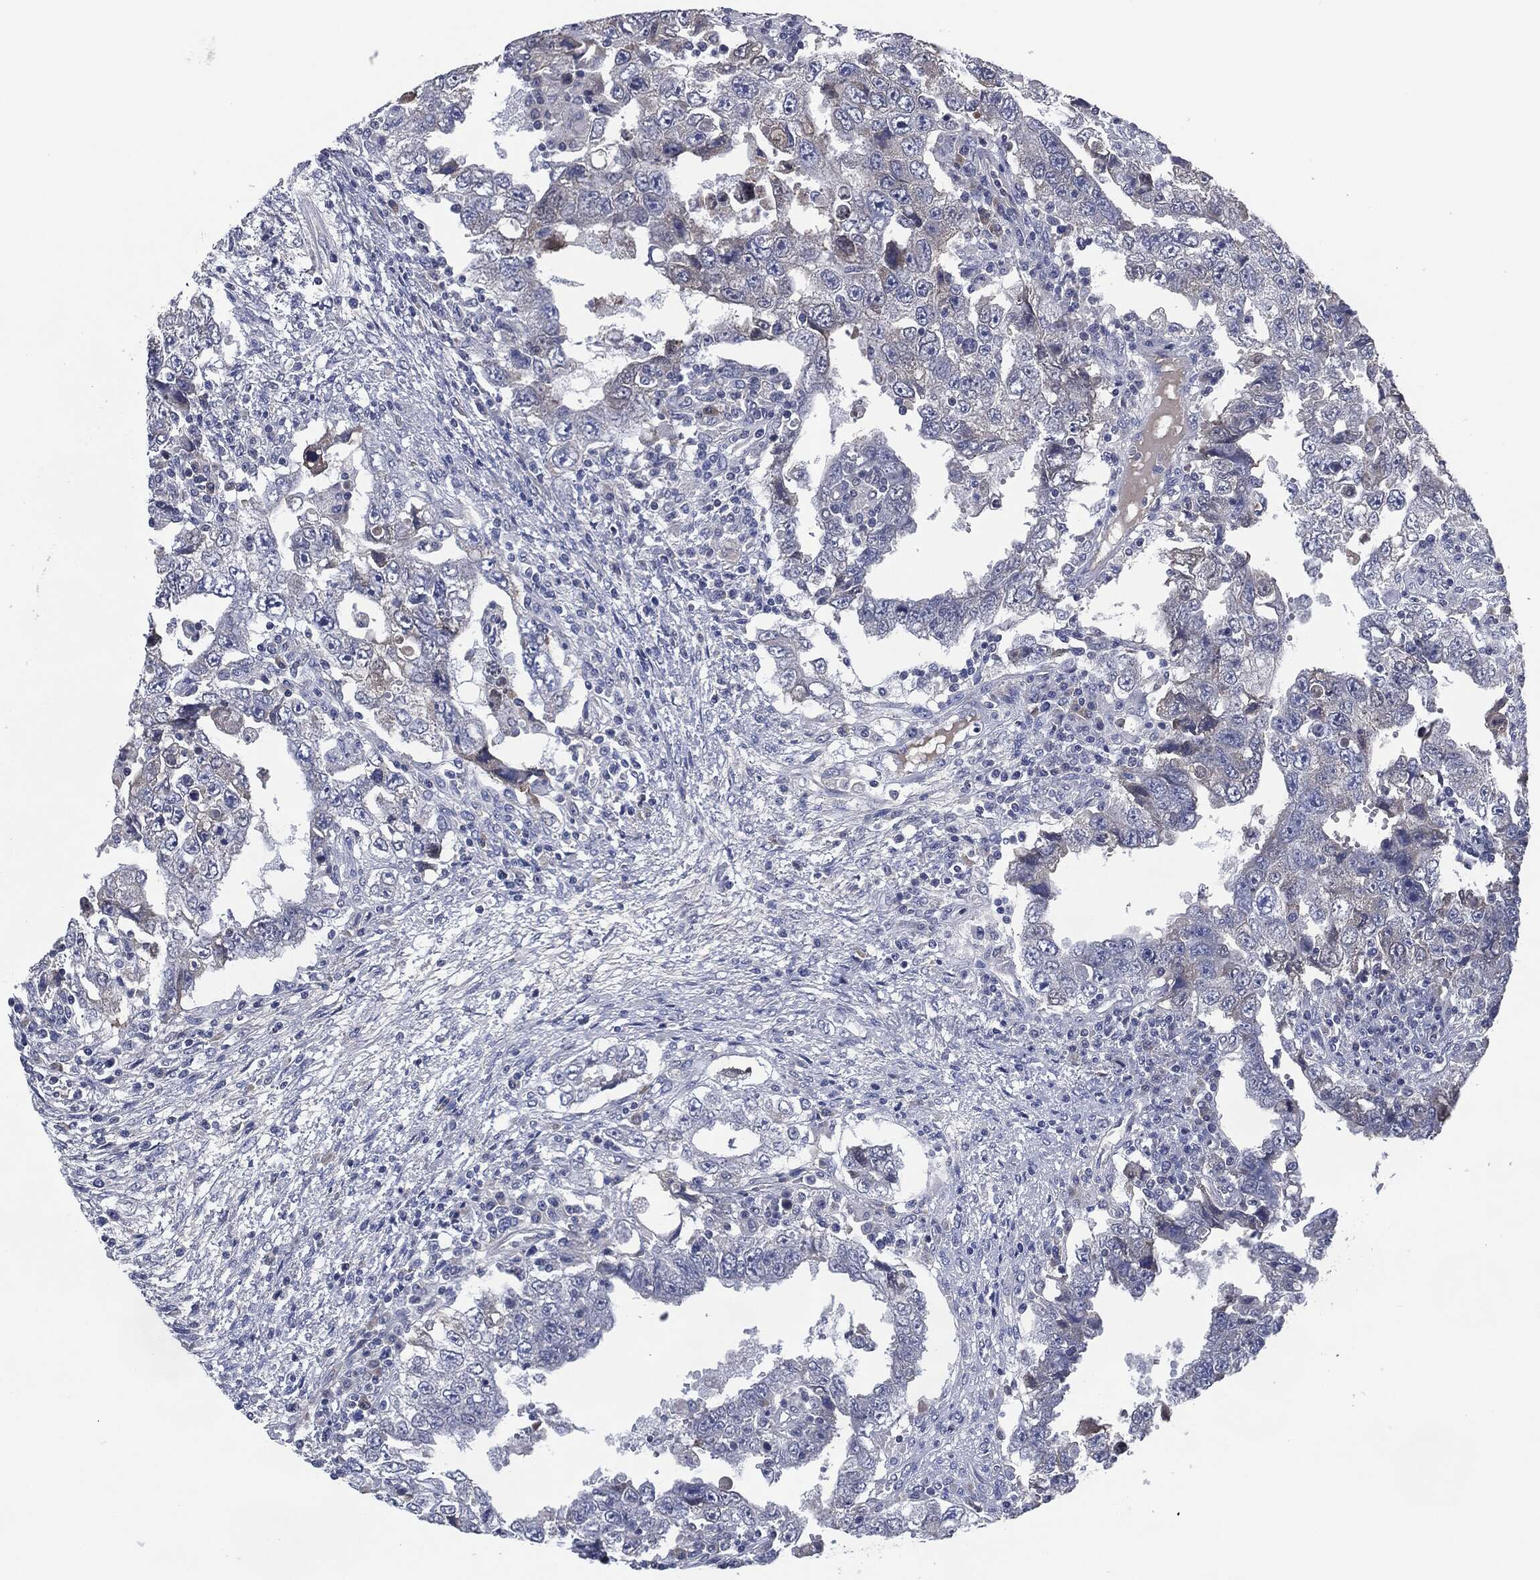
{"staining": {"intensity": "negative", "quantity": "none", "location": "none"}, "tissue": "testis cancer", "cell_type": "Tumor cells", "image_type": "cancer", "snomed": [{"axis": "morphology", "description": "Carcinoma, Embryonal, NOS"}, {"axis": "topography", "description": "Testis"}], "caption": "Histopathology image shows no significant protein expression in tumor cells of testis embryonal carcinoma.", "gene": "IL2RG", "patient": {"sex": "male", "age": 26}}